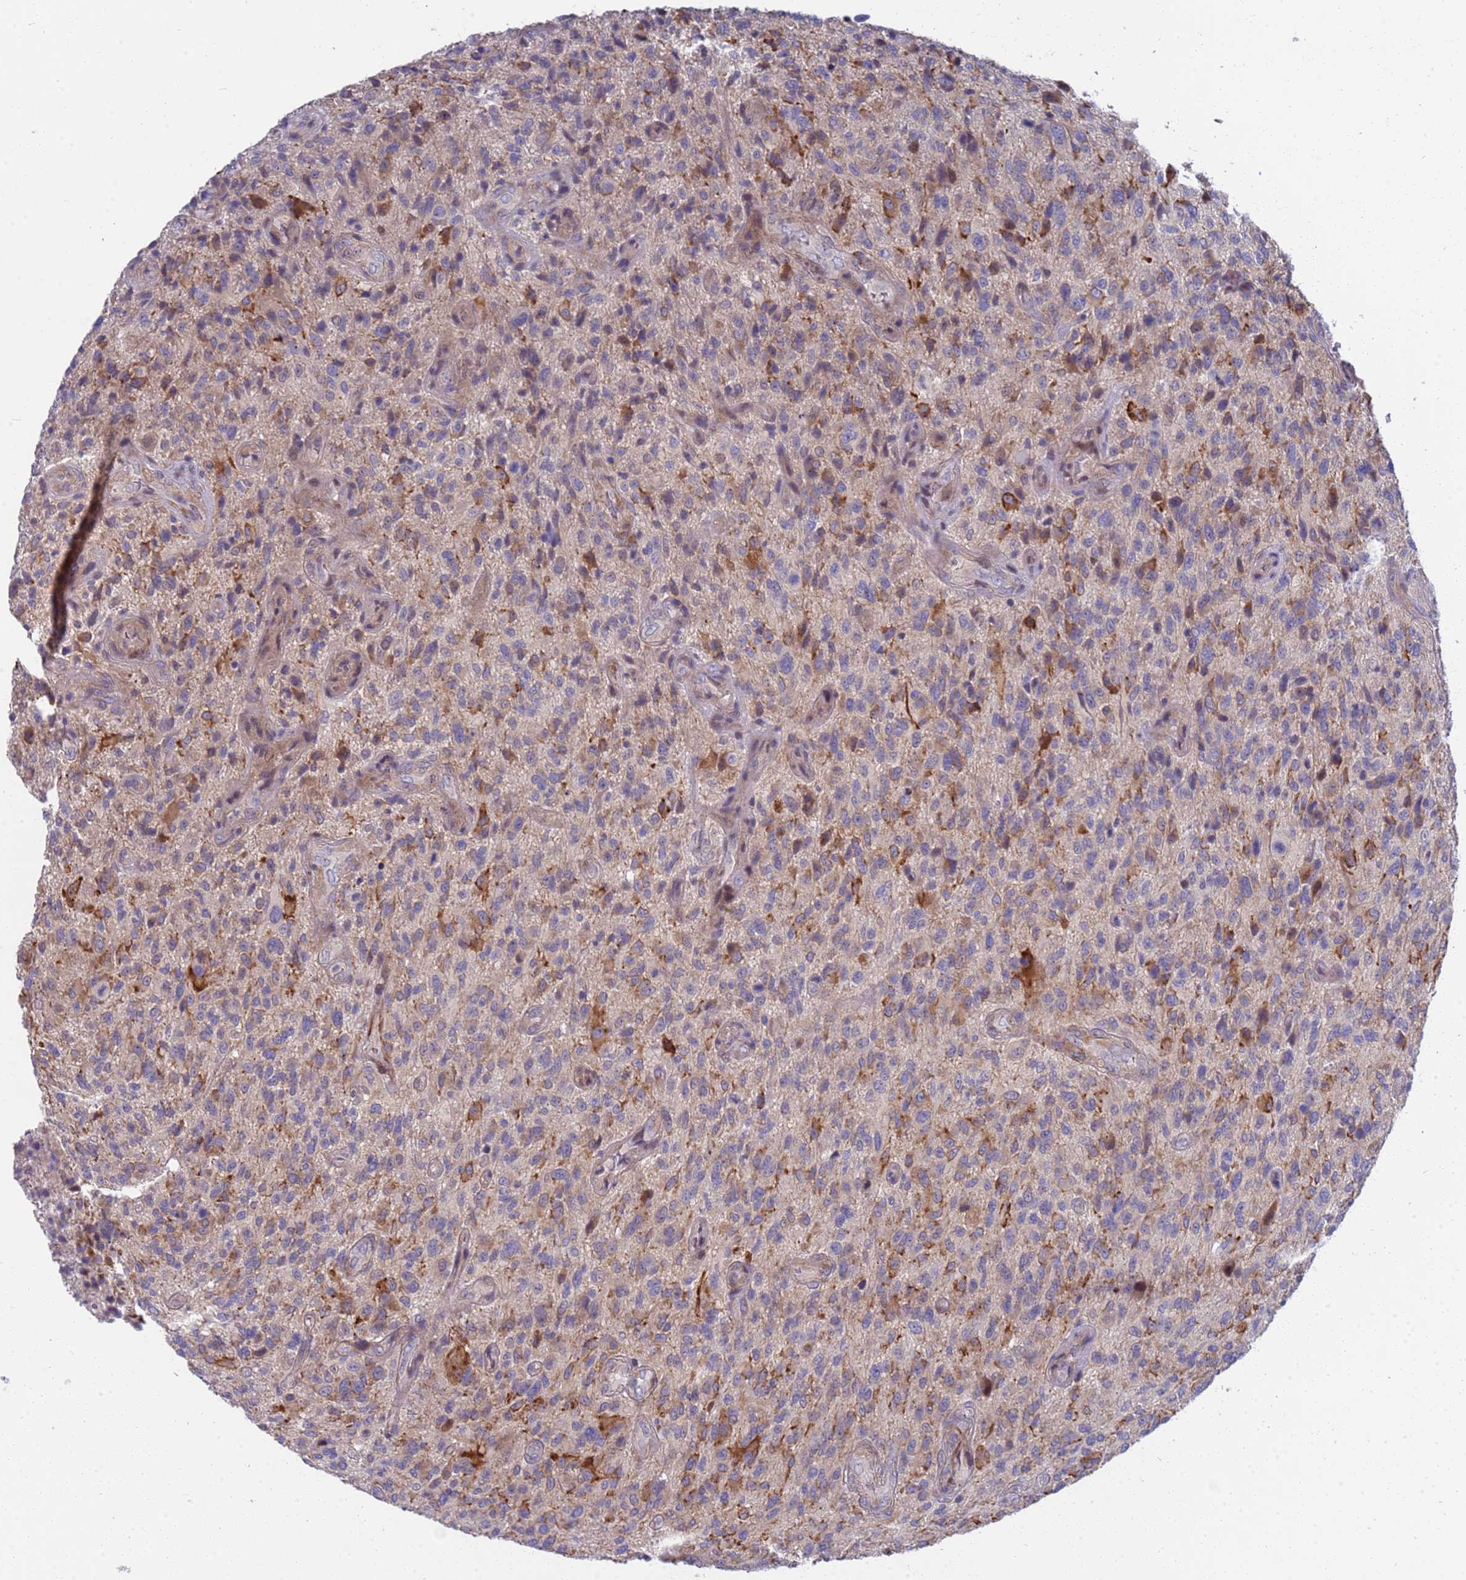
{"staining": {"intensity": "moderate", "quantity": "<25%", "location": "cytoplasmic/membranous"}, "tissue": "glioma", "cell_type": "Tumor cells", "image_type": "cancer", "snomed": [{"axis": "morphology", "description": "Glioma, malignant, High grade"}, {"axis": "topography", "description": "Brain"}], "caption": "Approximately <25% of tumor cells in human malignant glioma (high-grade) display moderate cytoplasmic/membranous protein positivity as visualized by brown immunohistochemical staining.", "gene": "ENOSF1", "patient": {"sex": "male", "age": 47}}